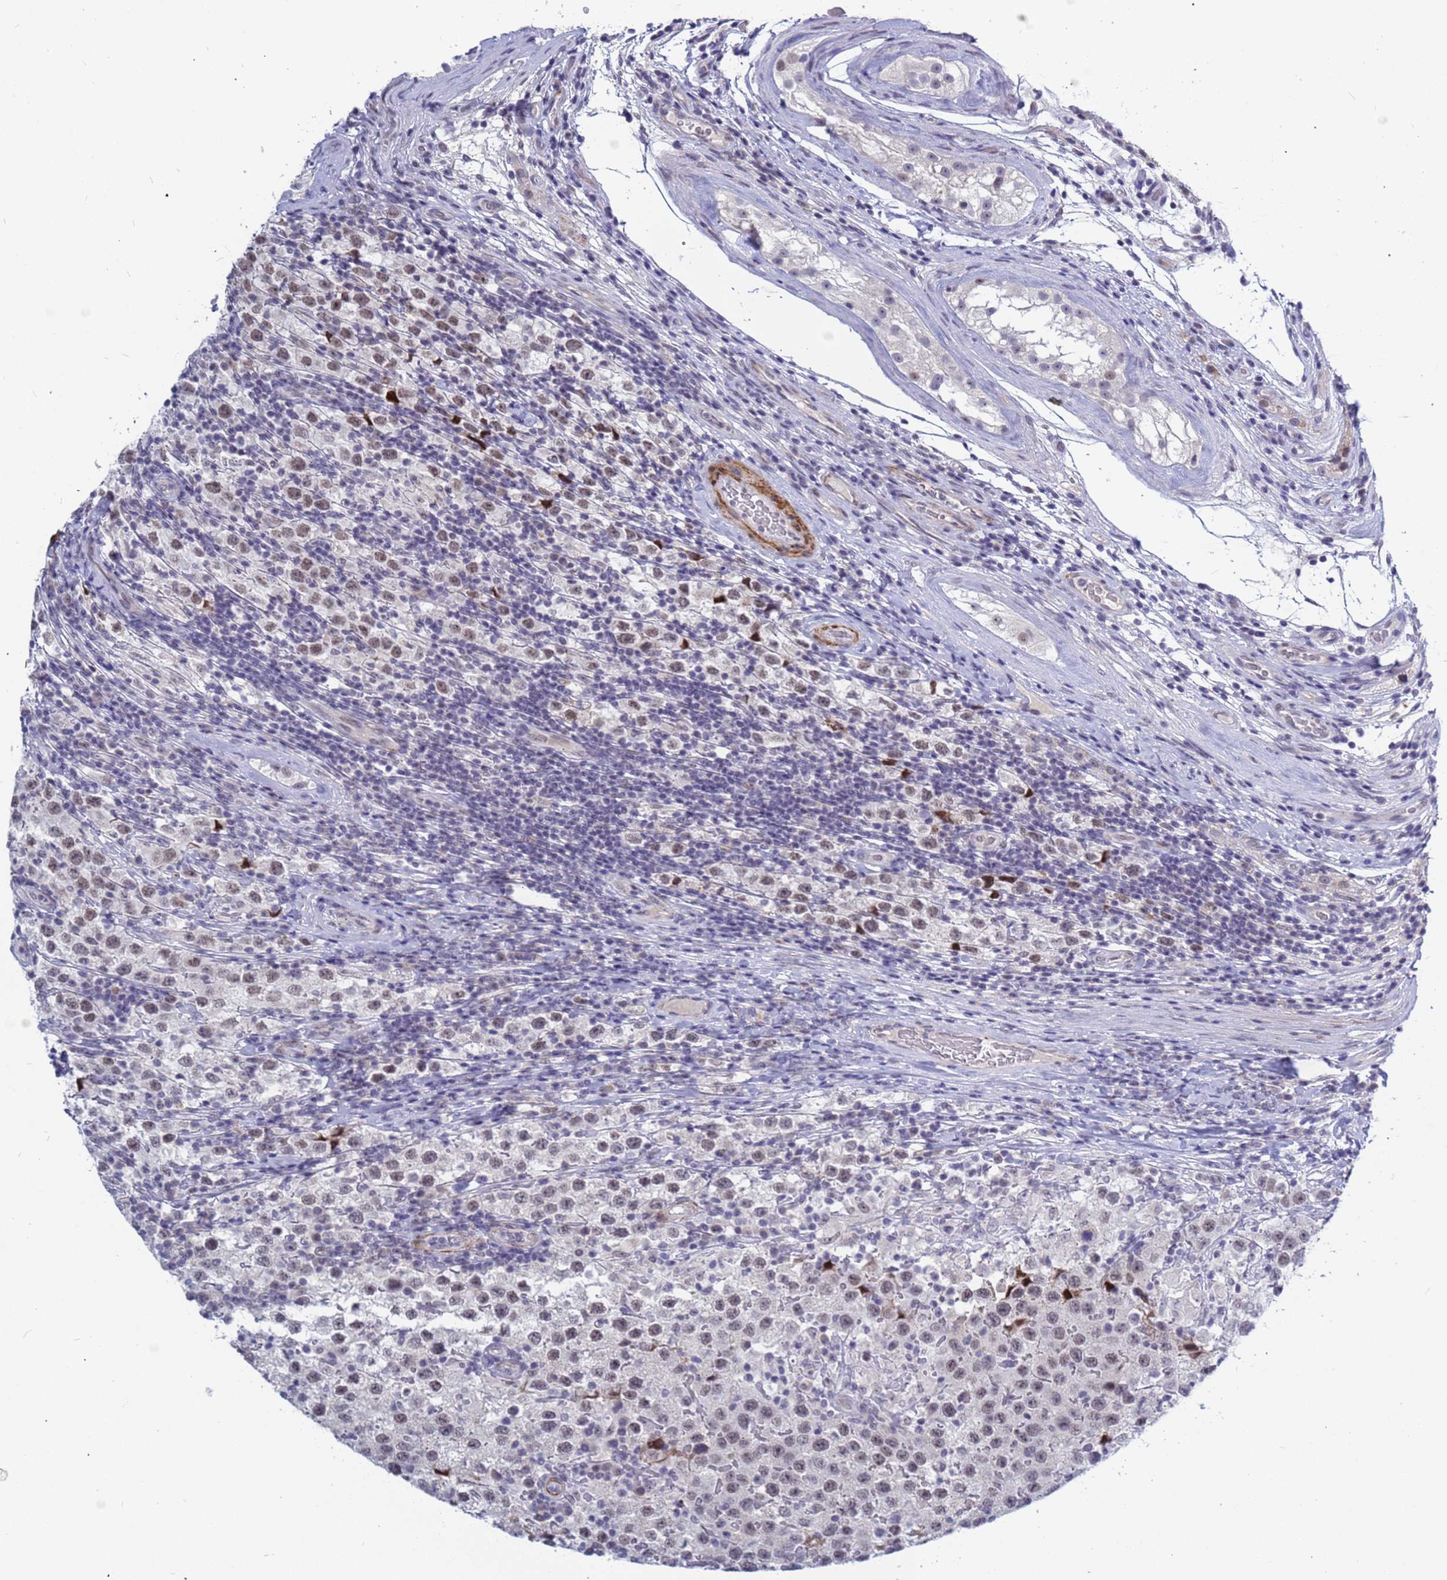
{"staining": {"intensity": "moderate", "quantity": "25%-75%", "location": "nuclear"}, "tissue": "testis cancer", "cell_type": "Tumor cells", "image_type": "cancer", "snomed": [{"axis": "morphology", "description": "Seminoma, NOS"}, {"axis": "morphology", "description": "Carcinoma, Embryonal, NOS"}, {"axis": "topography", "description": "Testis"}], "caption": "An image showing moderate nuclear positivity in approximately 25%-75% of tumor cells in testis seminoma, as visualized by brown immunohistochemical staining.", "gene": "CXorf65", "patient": {"sex": "male", "age": 41}}